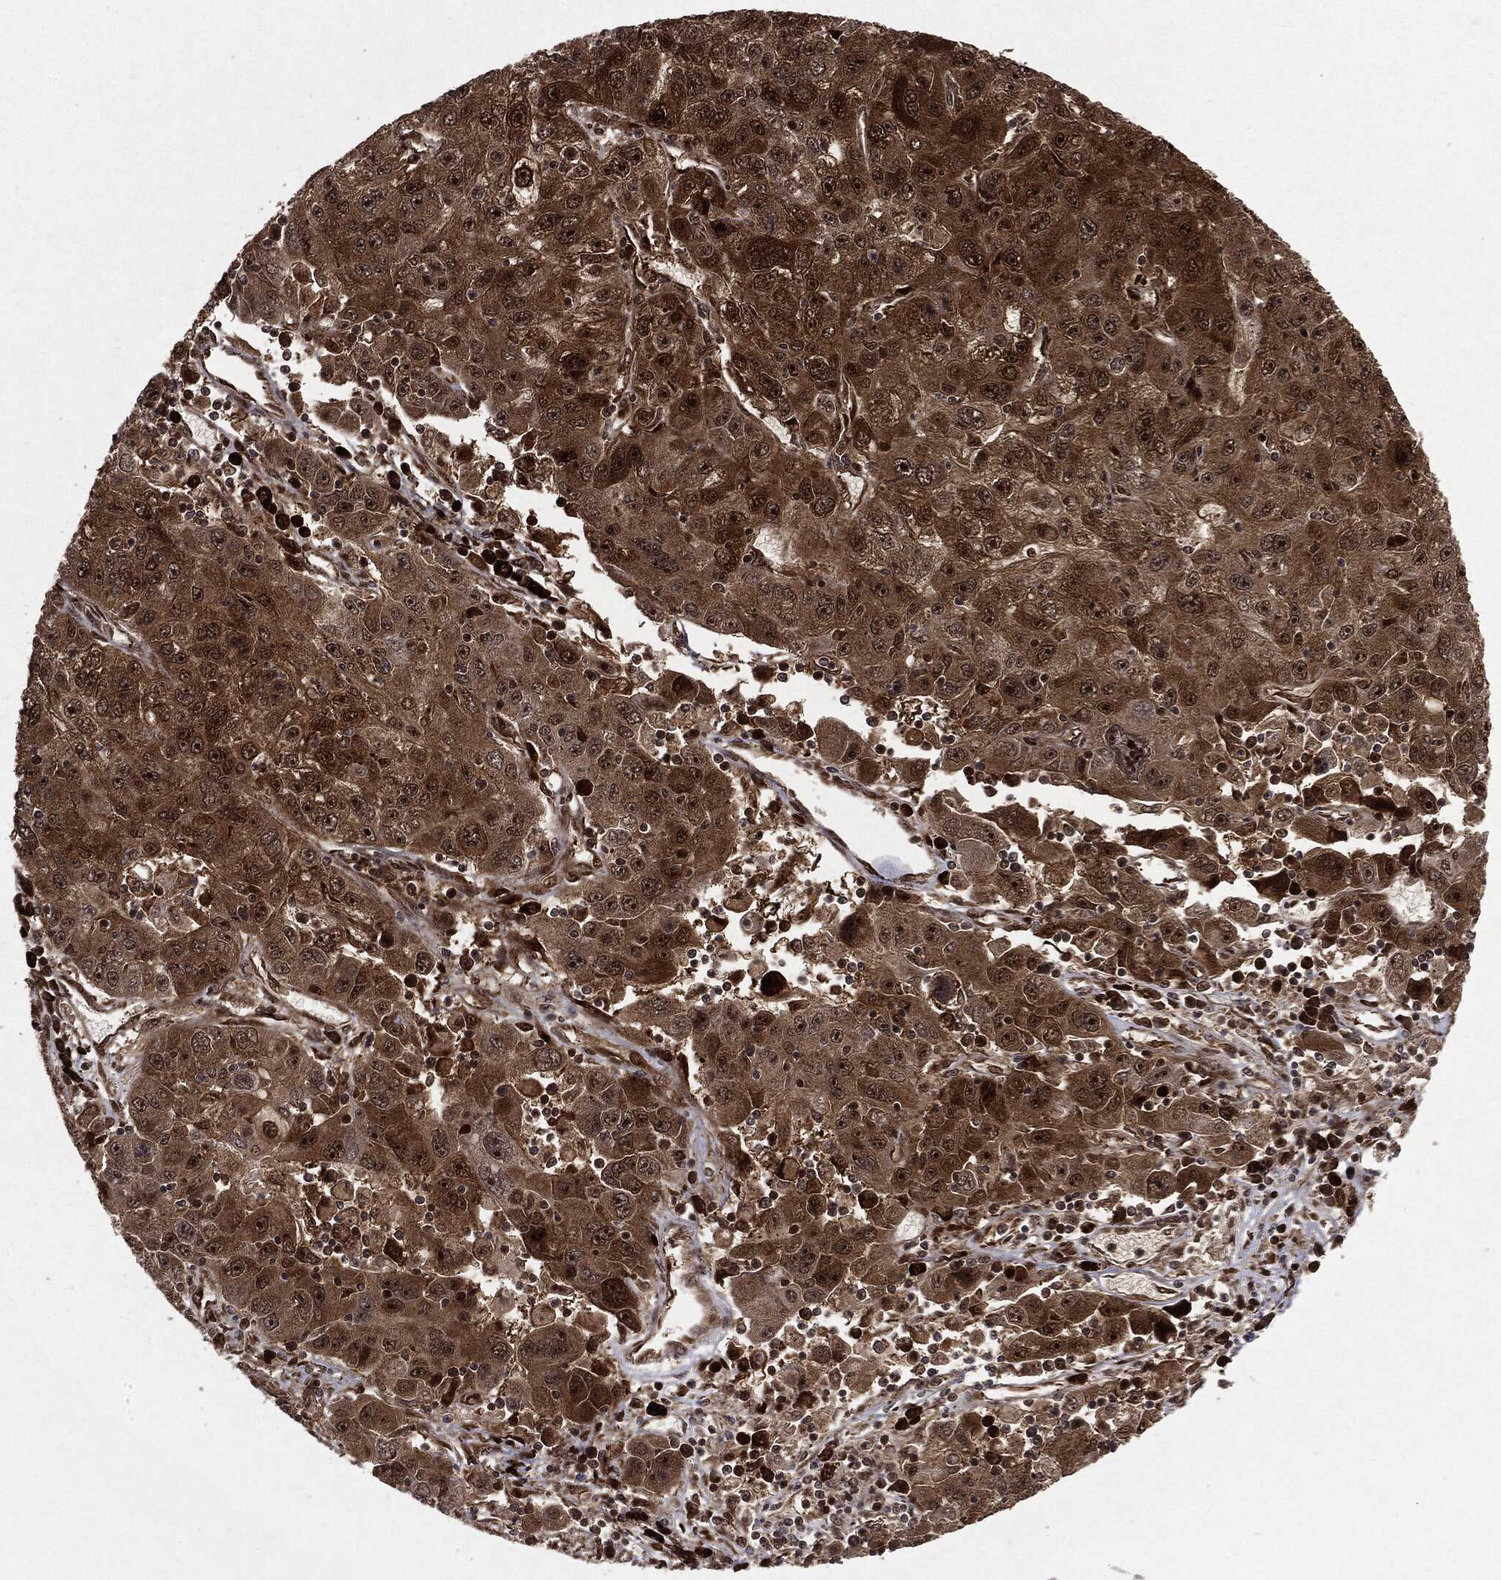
{"staining": {"intensity": "strong", "quantity": ">75%", "location": "cytoplasmic/membranous,nuclear"}, "tissue": "stomach cancer", "cell_type": "Tumor cells", "image_type": "cancer", "snomed": [{"axis": "morphology", "description": "Adenocarcinoma, NOS"}, {"axis": "topography", "description": "Stomach"}], "caption": "This histopathology image reveals immunohistochemistry (IHC) staining of stomach cancer (adenocarcinoma), with high strong cytoplasmic/membranous and nuclear expression in approximately >75% of tumor cells.", "gene": "OTUB1", "patient": {"sex": "male", "age": 56}}